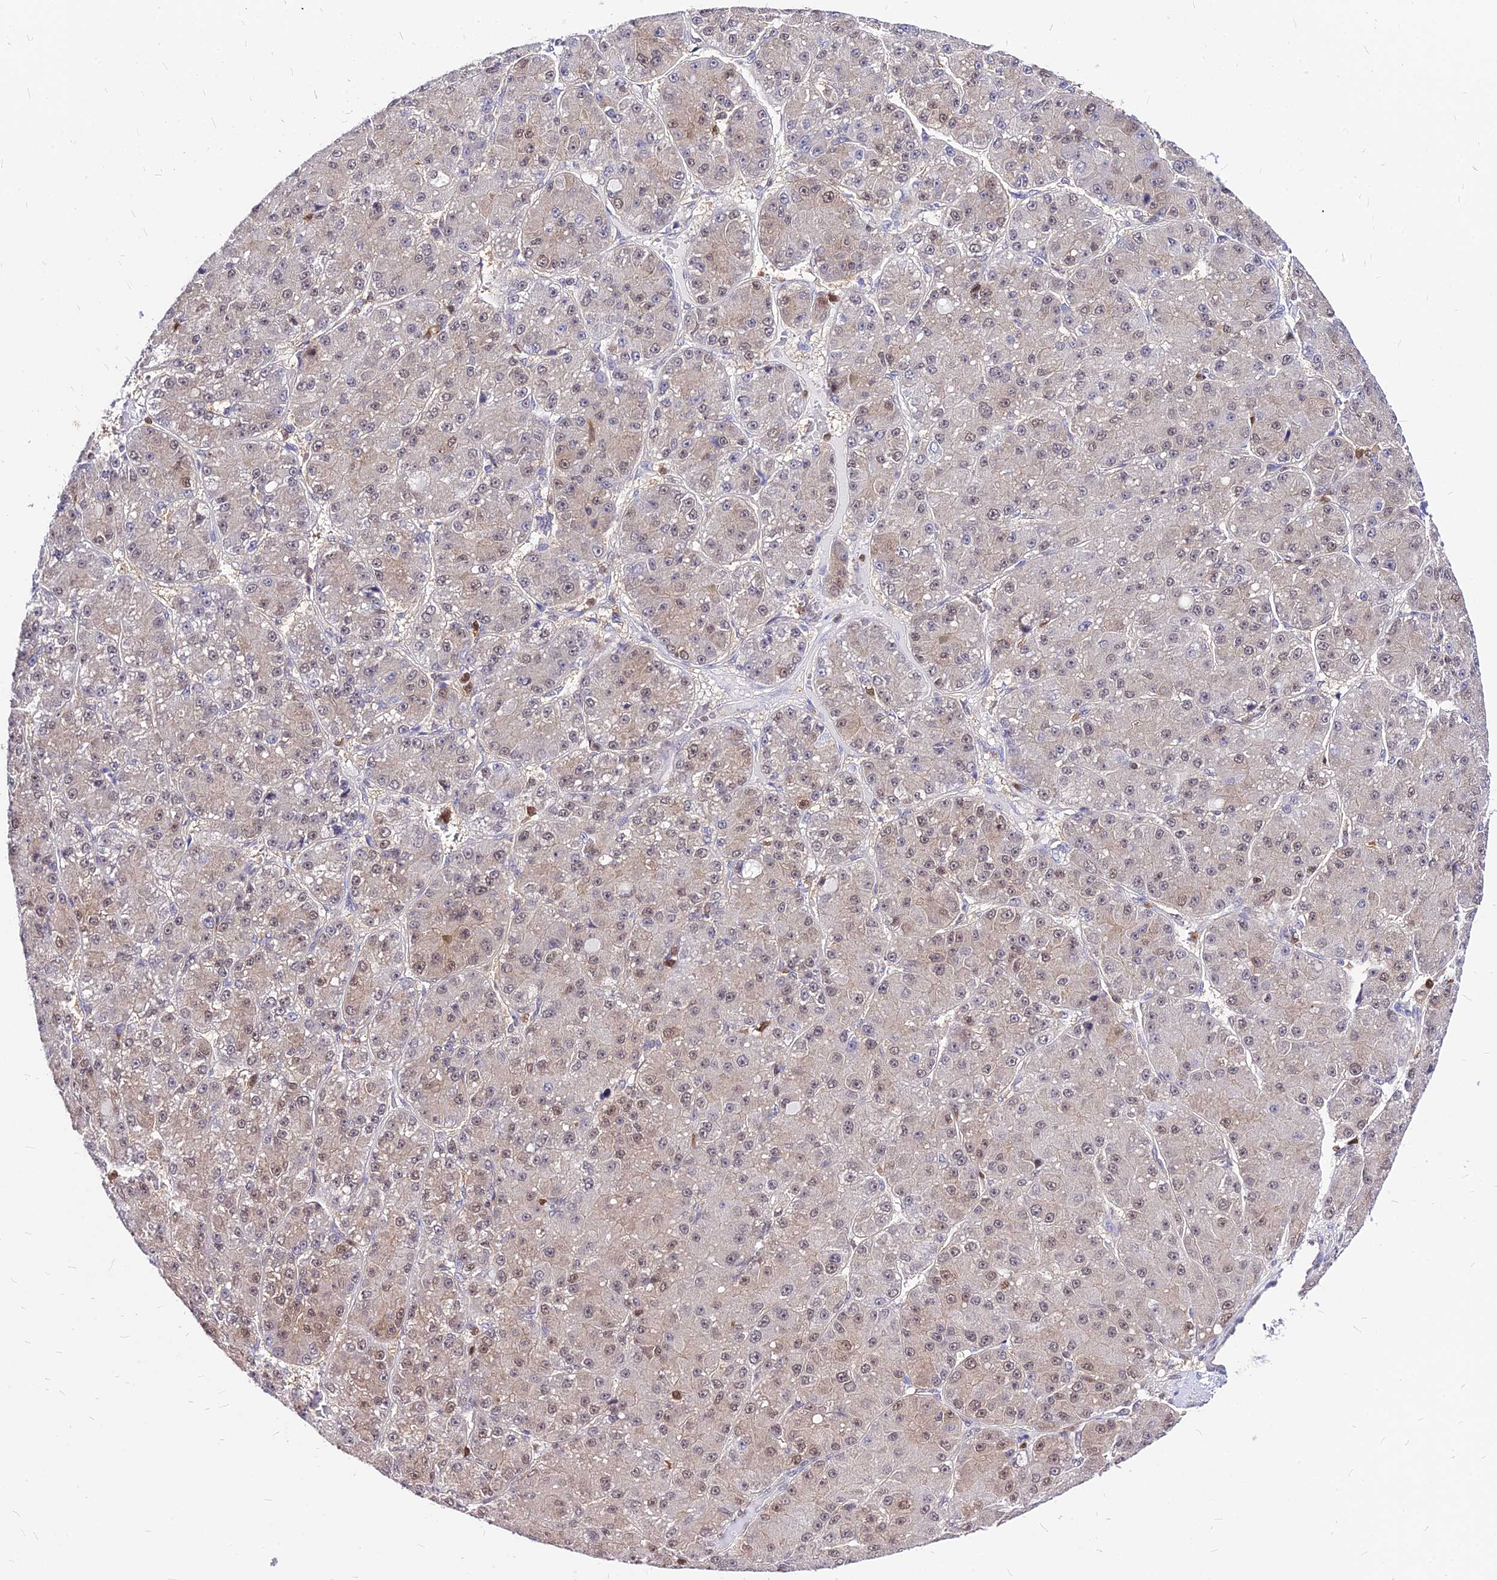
{"staining": {"intensity": "weak", "quantity": "25%-75%", "location": "nuclear"}, "tissue": "liver cancer", "cell_type": "Tumor cells", "image_type": "cancer", "snomed": [{"axis": "morphology", "description": "Carcinoma, Hepatocellular, NOS"}, {"axis": "topography", "description": "Liver"}], "caption": "Immunohistochemistry (IHC) histopathology image of neoplastic tissue: human liver hepatocellular carcinoma stained using immunohistochemistry displays low levels of weak protein expression localized specifically in the nuclear of tumor cells, appearing as a nuclear brown color.", "gene": "PAXX", "patient": {"sex": "male", "age": 67}}